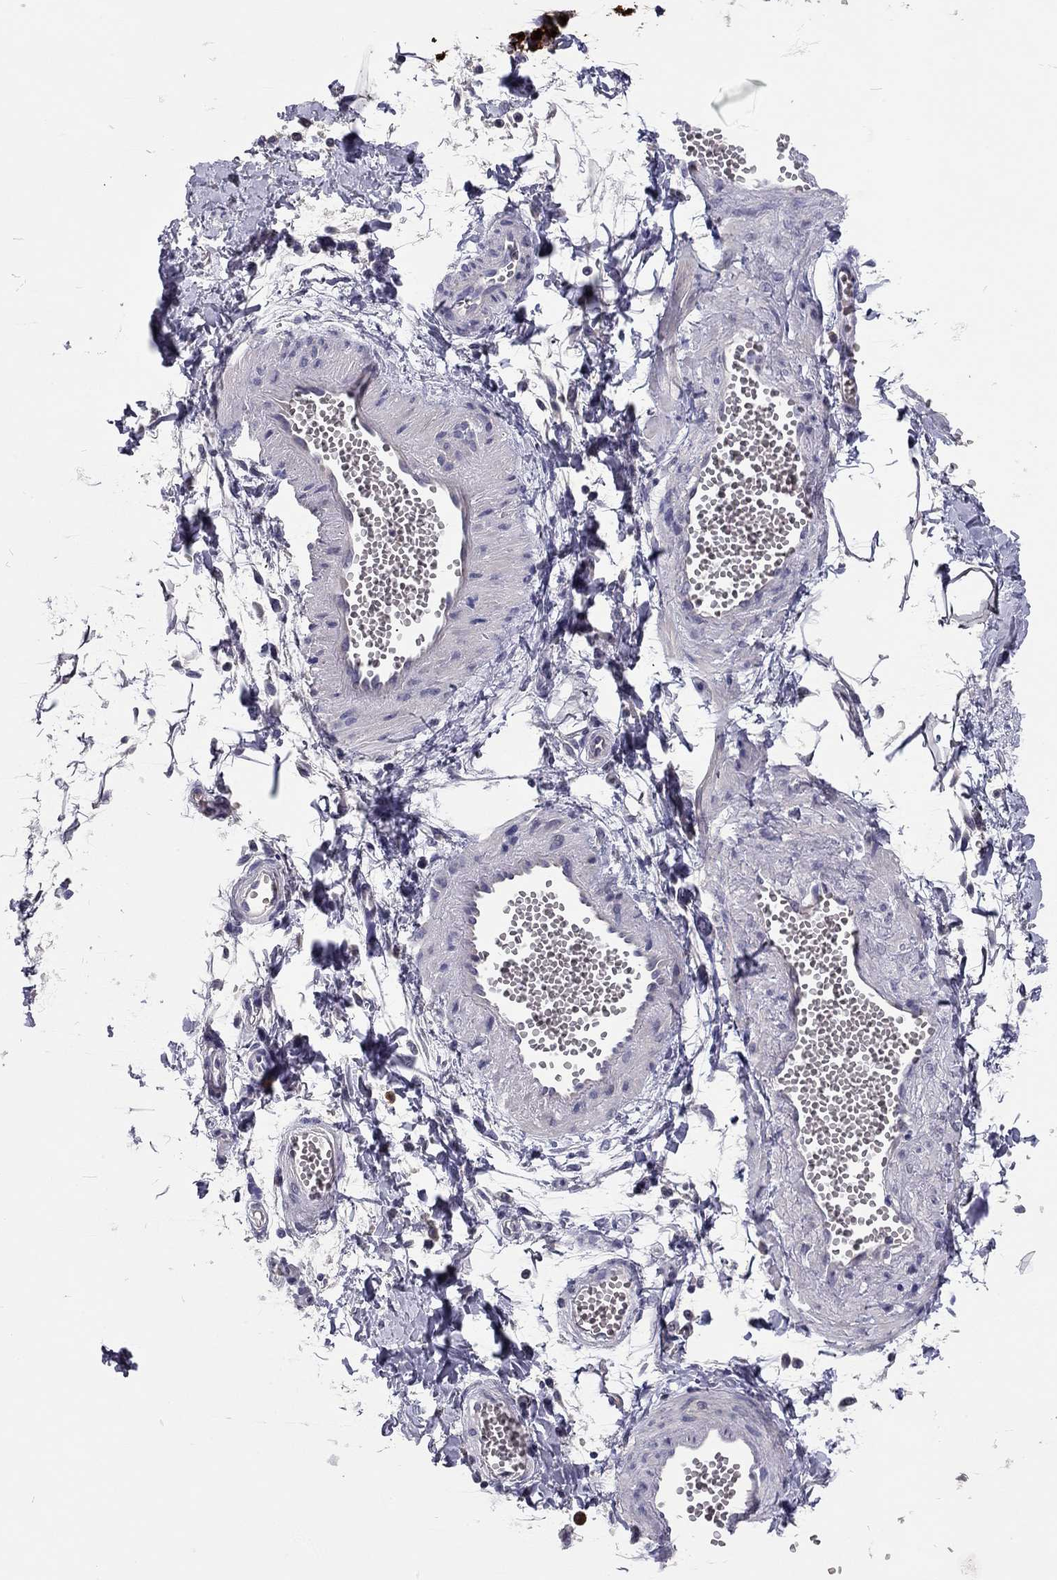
{"staining": {"intensity": "negative", "quantity": "none", "location": "none"}, "tissue": "adipose tissue", "cell_type": "Adipocytes", "image_type": "normal", "snomed": [{"axis": "morphology", "description": "Normal tissue, NOS"}, {"axis": "topography", "description": "Smooth muscle"}, {"axis": "topography", "description": "Peripheral nerve tissue"}], "caption": "This image is of normal adipose tissue stained with IHC to label a protein in brown with the nuclei are counter-stained blue. There is no expression in adipocytes.", "gene": "SCARB1", "patient": {"sex": "male", "age": 22}}